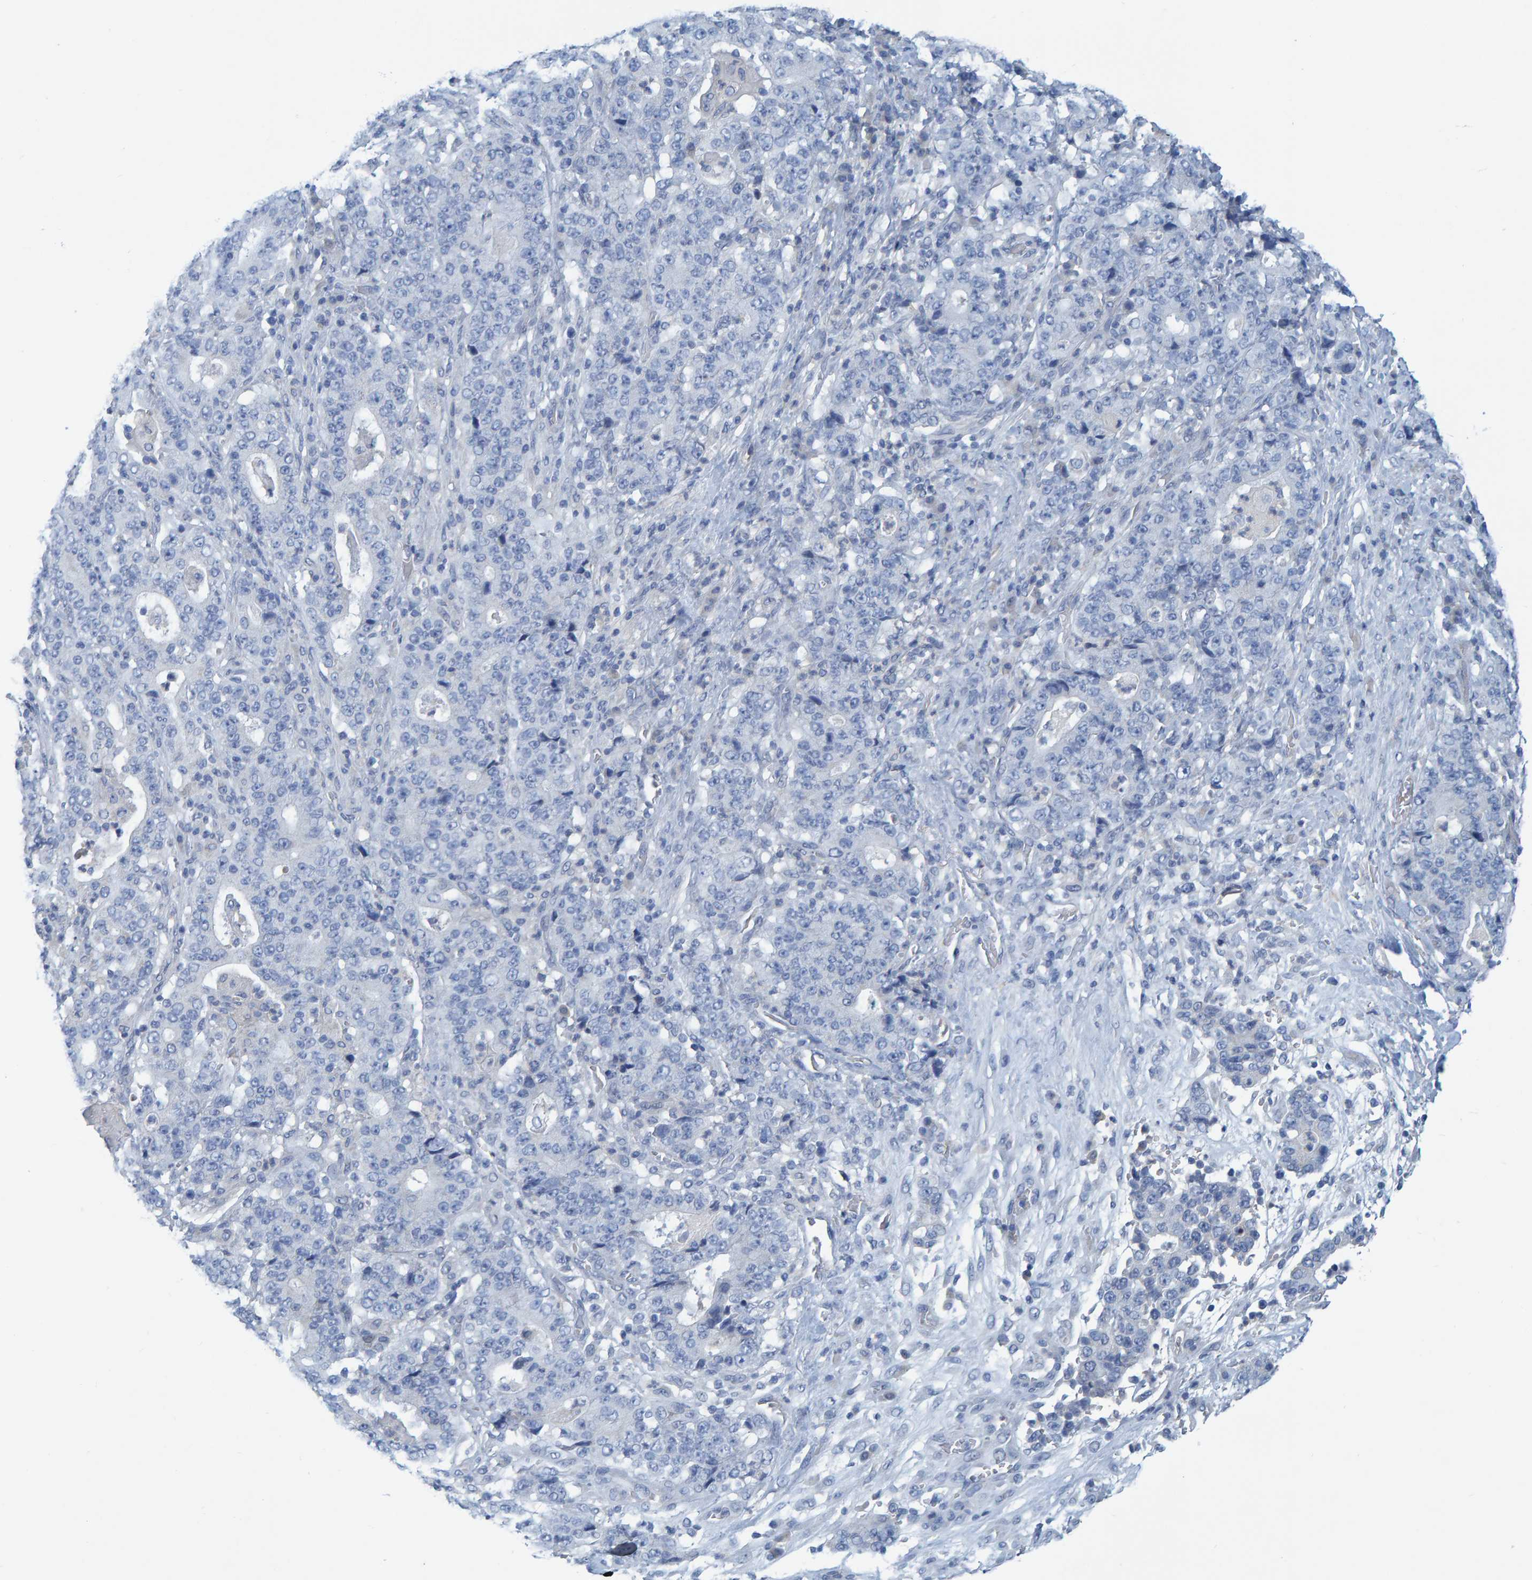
{"staining": {"intensity": "negative", "quantity": "none", "location": "none"}, "tissue": "stomach cancer", "cell_type": "Tumor cells", "image_type": "cancer", "snomed": [{"axis": "morphology", "description": "Normal tissue, NOS"}, {"axis": "morphology", "description": "Adenocarcinoma, NOS"}, {"axis": "topography", "description": "Stomach, upper"}, {"axis": "topography", "description": "Stomach"}], "caption": "This is an IHC histopathology image of stomach adenocarcinoma. There is no expression in tumor cells.", "gene": "ALAD", "patient": {"sex": "male", "age": 59}}